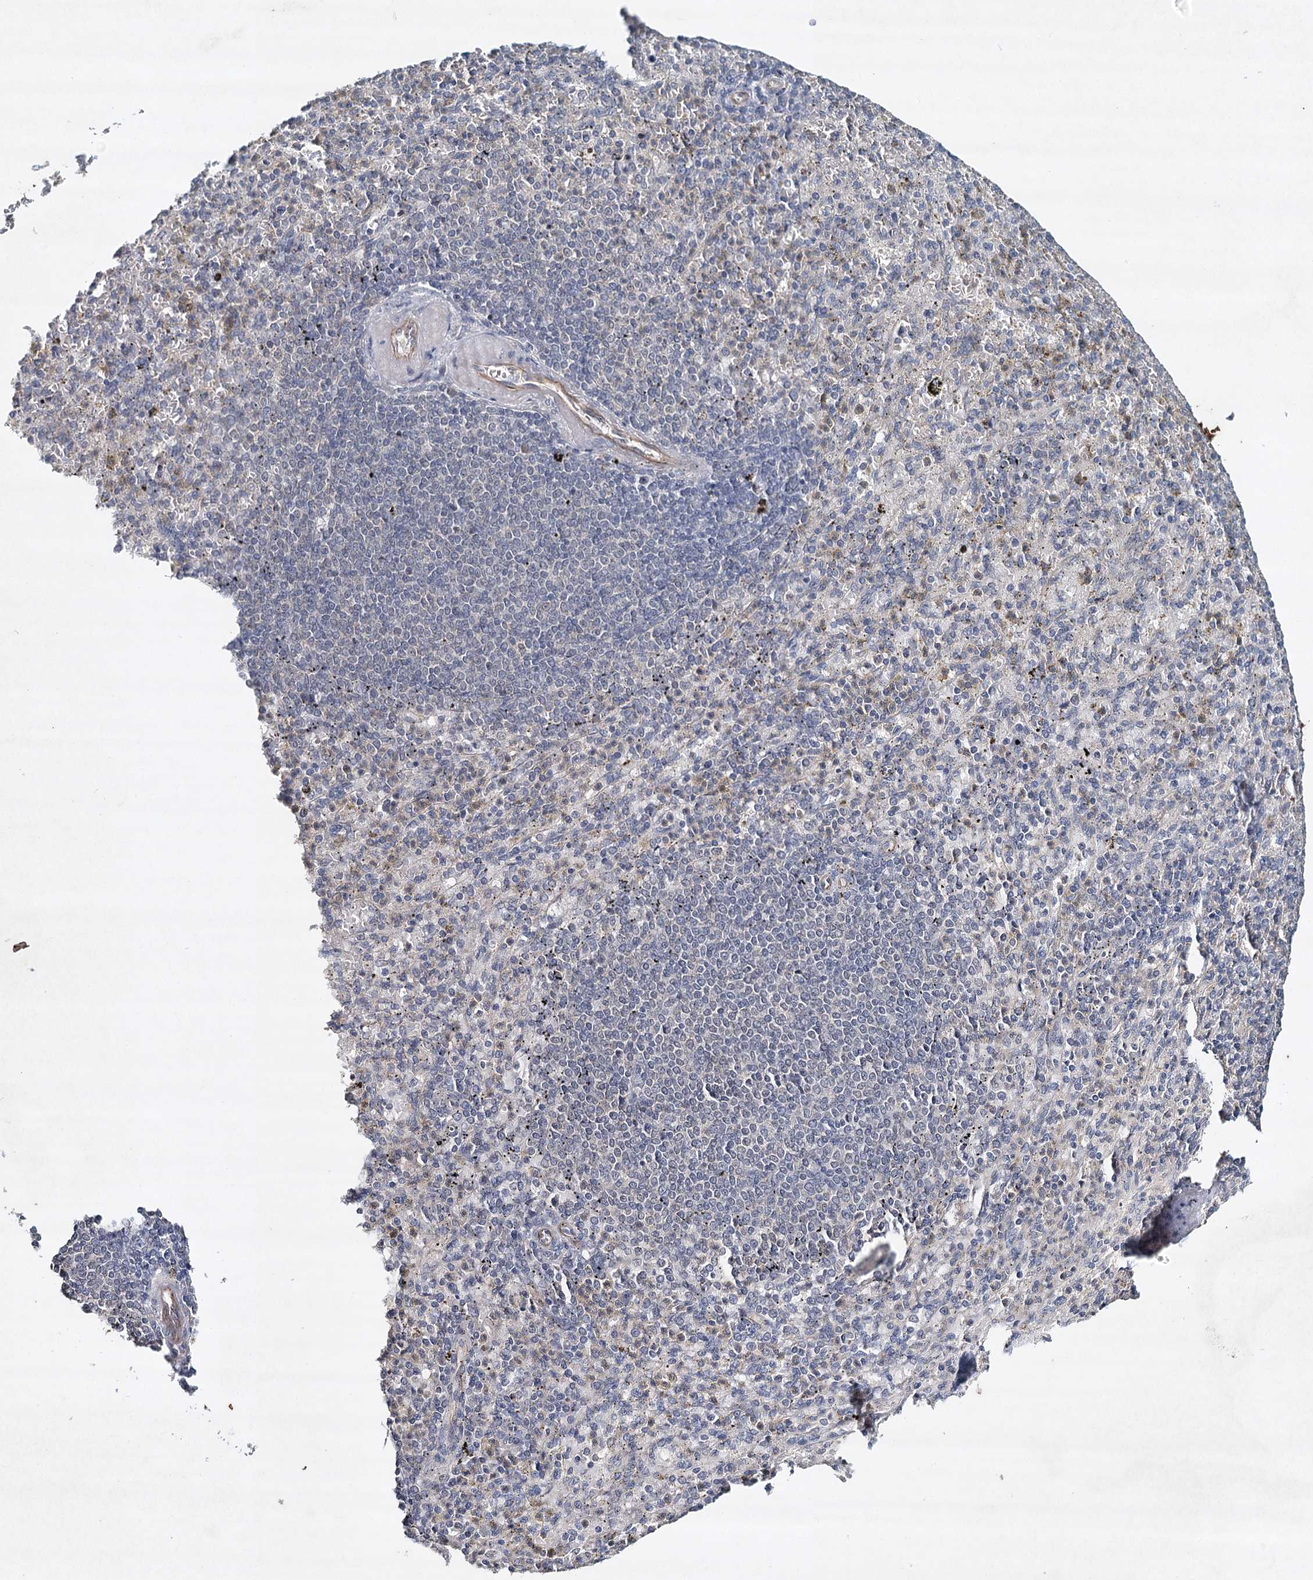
{"staining": {"intensity": "negative", "quantity": "none", "location": "none"}, "tissue": "spleen", "cell_type": "Cells in red pulp", "image_type": "normal", "snomed": [{"axis": "morphology", "description": "Normal tissue, NOS"}, {"axis": "topography", "description": "Spleen"}], "caption": "Histopathology image shows no protein positivity in cells in red pulp of unremarkable spleen. (DAB (3,3'-diaminobenzidine) immunohistochemistry visualized using brightfield microscopy, high magnification).", "gene": "SYNPO", "patient": {"sex": "female", "age": 74}}